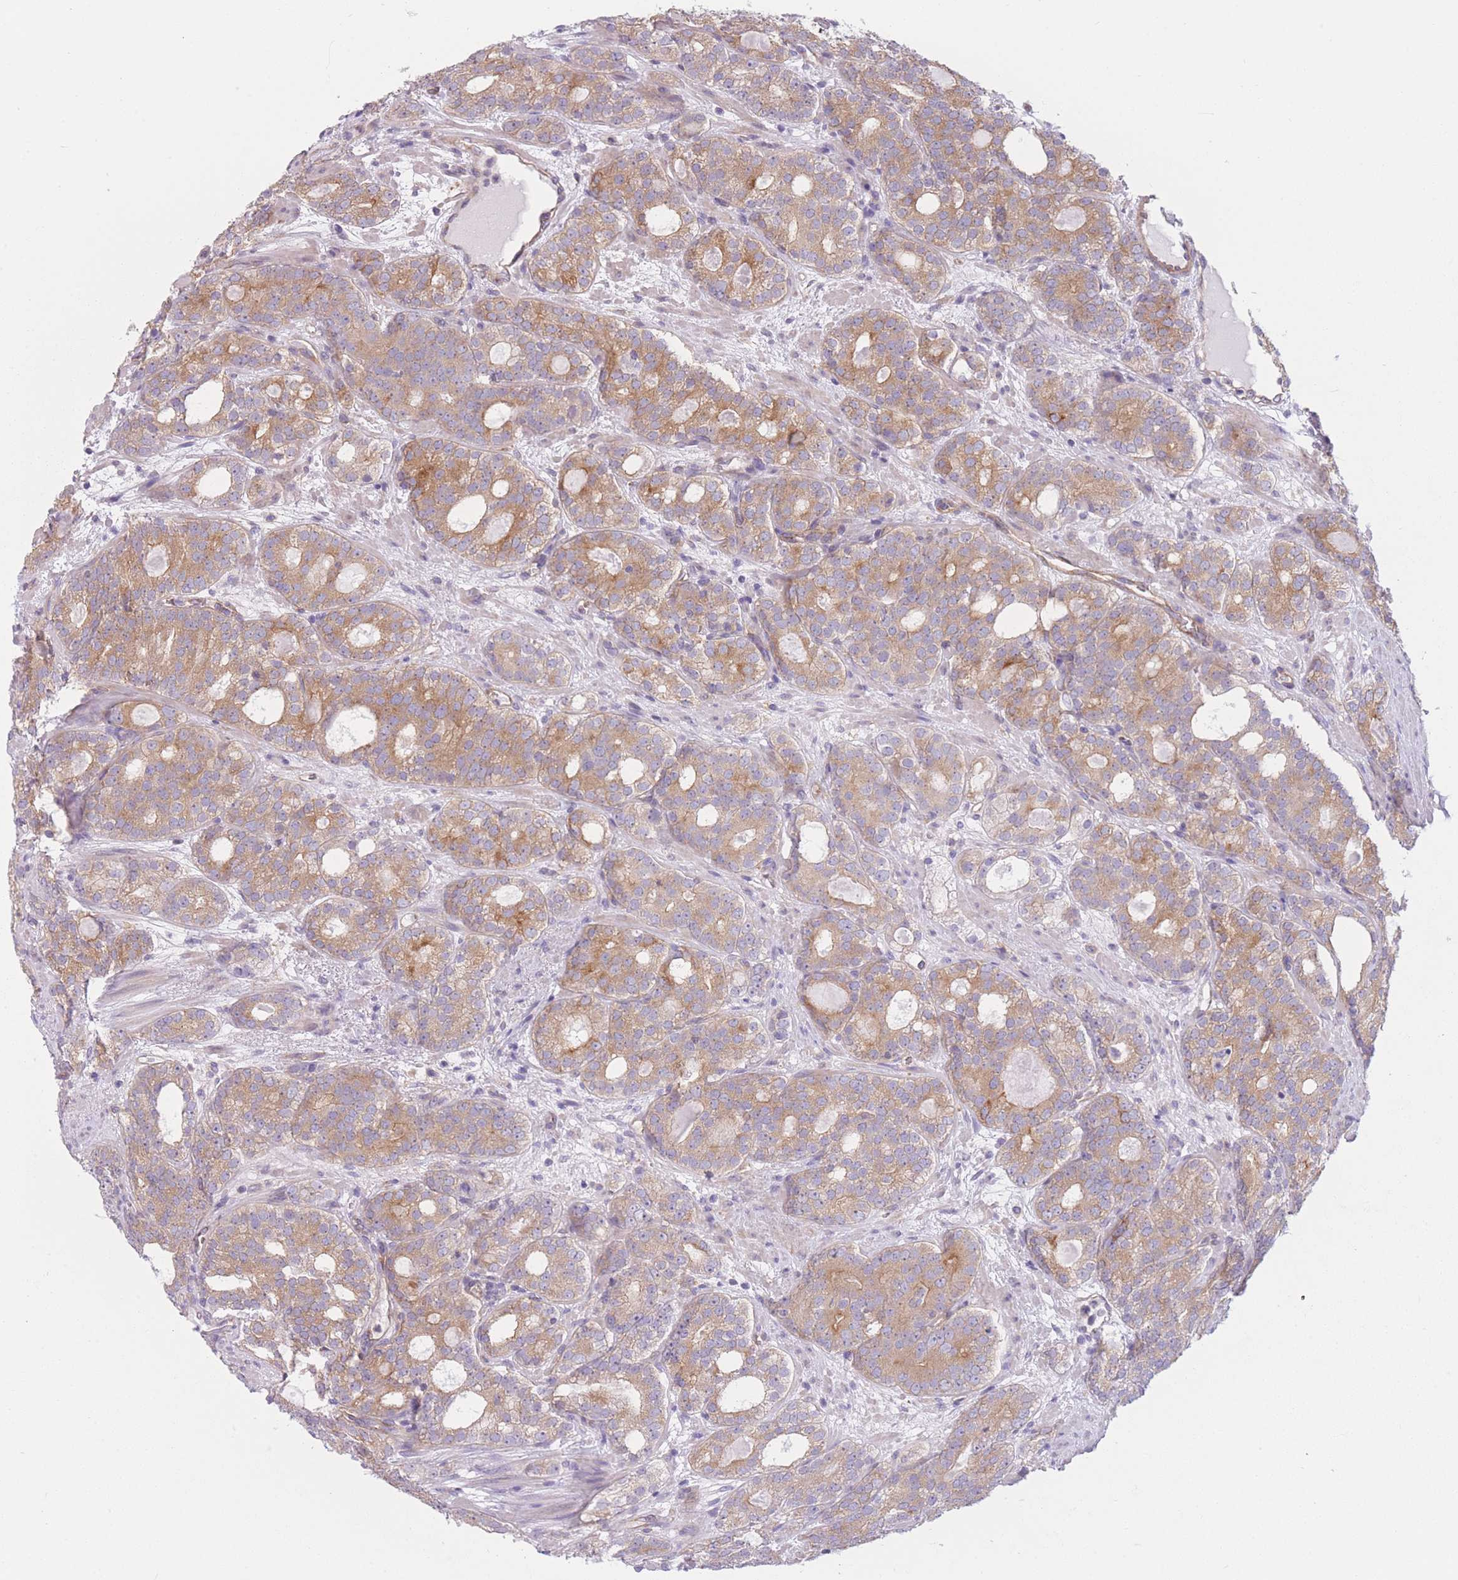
{"staining": {"intensity": "moderate", "quantity": ">75%", "location": "cytoplasmic/membranous"}, "tissue": "prostate cancer", "cell_type": "Tumor cells", "image_type": "cancer", "snomed": [{"axis": "morphology", "description": "Adenocarcinoma, High grade"}, {"axis": "topography", "description": "Prostate"}], "caption": "Immunohistochemical staining of prostate cancer shows medium levels of moderate cytoplasmic/membranous protein expression in about >75% of tumor cells.", "gene": "SERPINB3", "patient": {"sex": "male", "age": 64}}